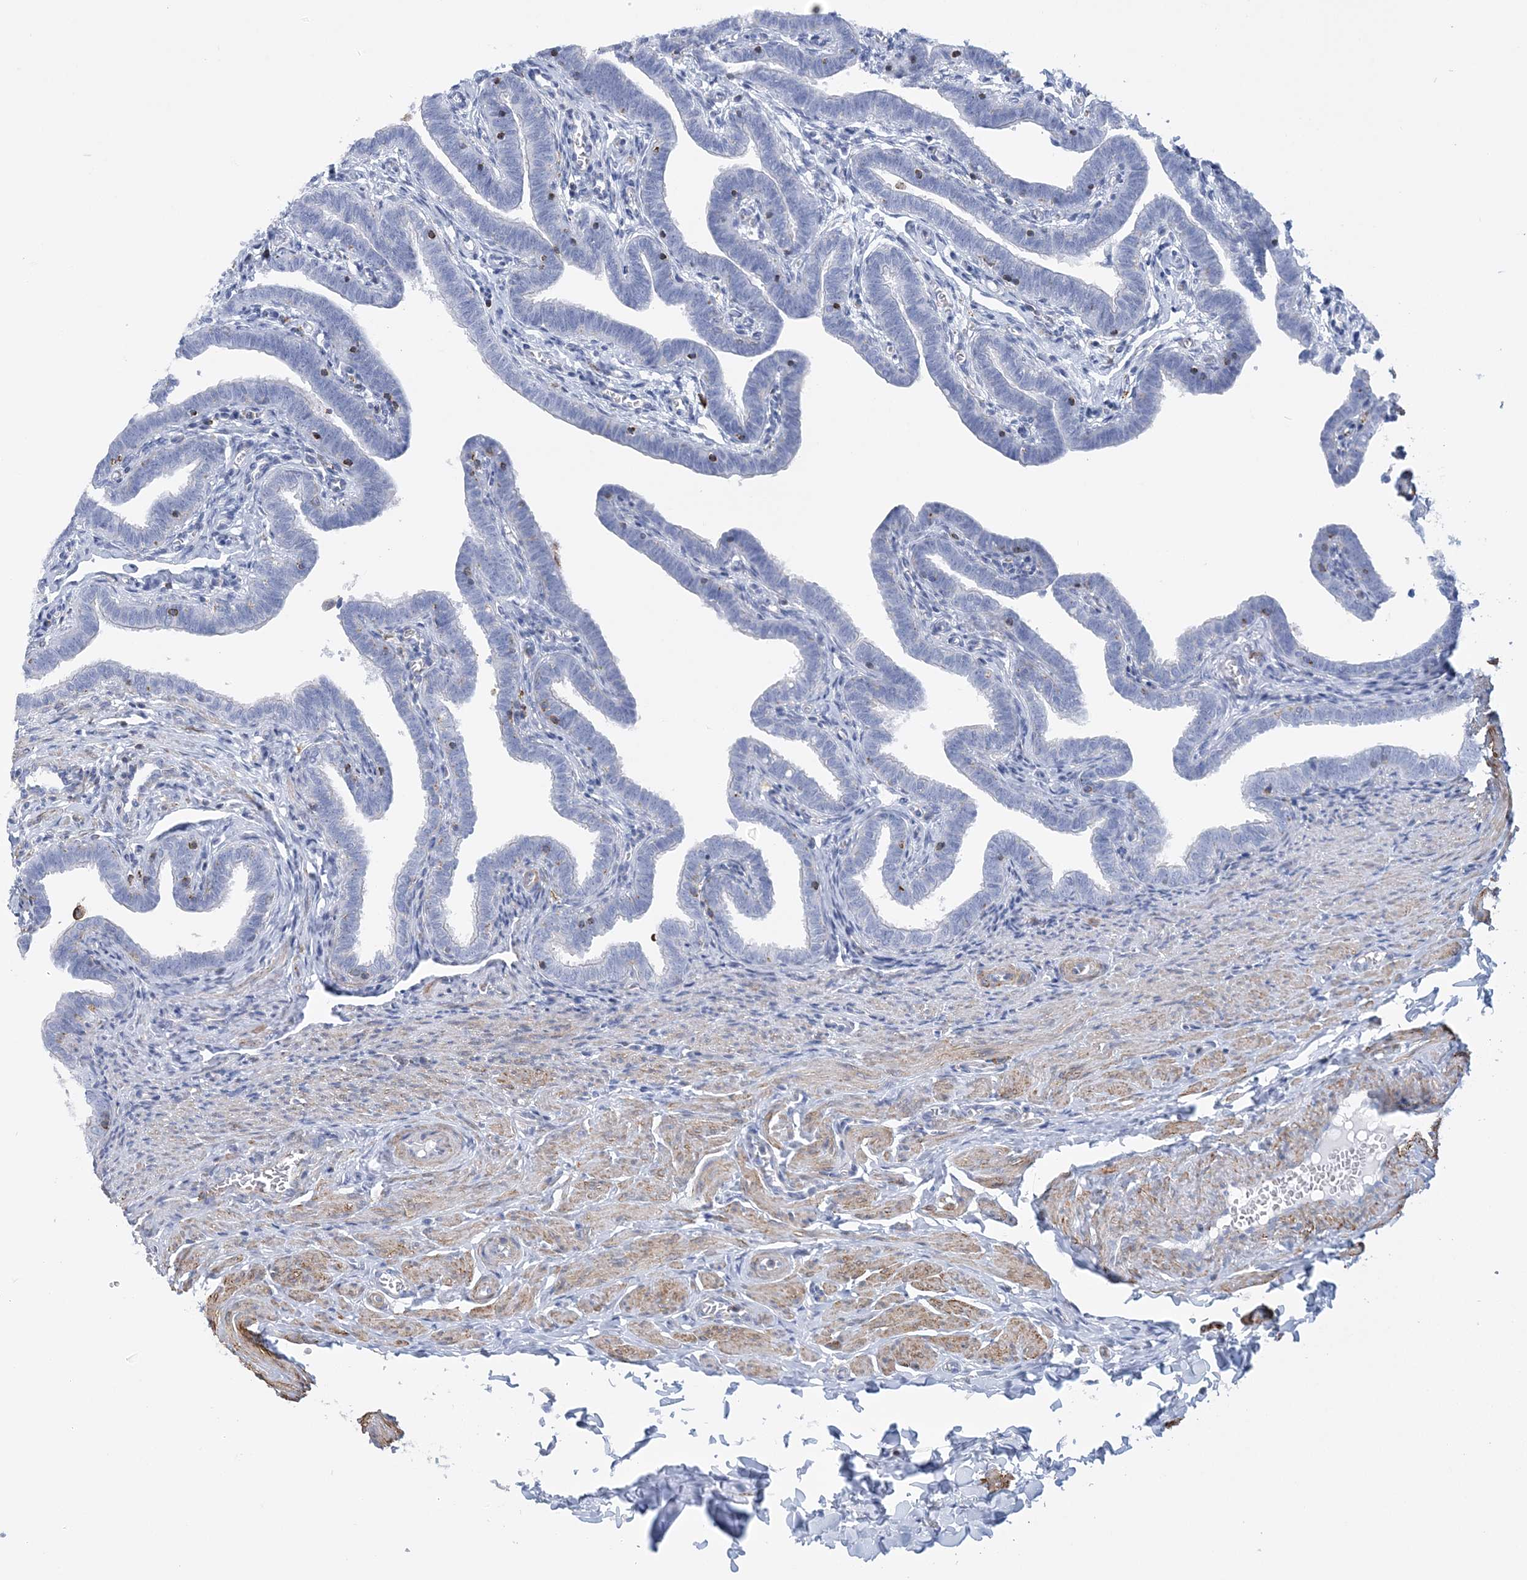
{"staining": {"intensity": "negative", "quantity": "none", "location": "none"}, "tissue": "fallopian tube", "cell_type": "Glandular cells", "image_type": "normal", "snomed": [{"axis": "morphology", "description": "Normal tissue, NOS"}, {"axis": "topography", "description": "Fallopian tube"}], "caption": "High power microscopy photomicrograph of an IHC micrograph of normal fallopian tube, revealing no significant expression in glandular cells.", "gene": "C11orf21", "patient": {"sex": "female", "age": 36}}